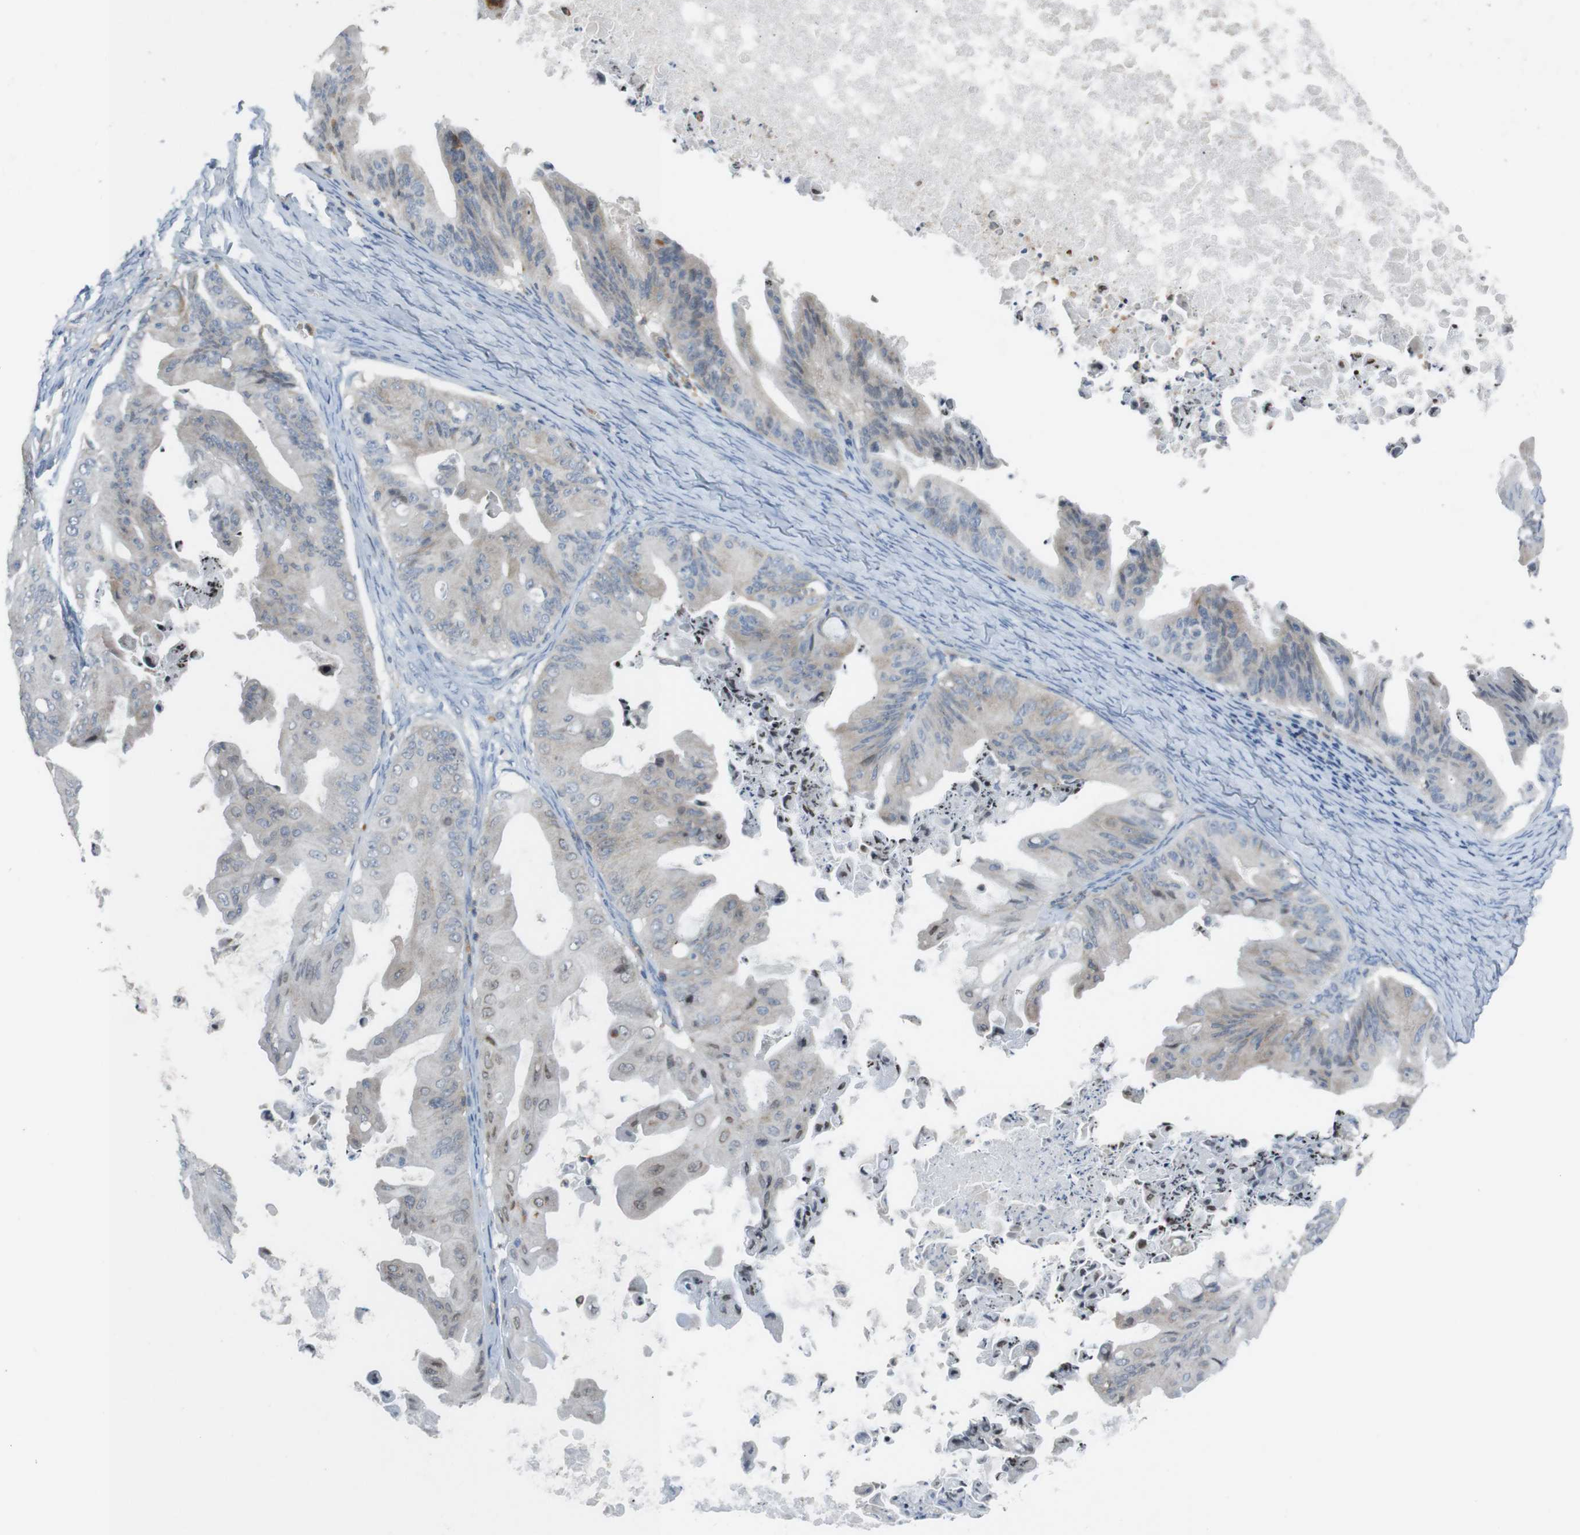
{"staining": {"intensity": "weak", "quantity": "<25%", "location": "nuclear"}, "tissue": "ovarian cancer", "cell_type": "Tumor cells", "image_type": "cancer", "snomed": [{"axis": "morphology", "description": "Cystadenocarcinoma, mucinous, NOS"}, {"axis": "topography", "description": "Ovary"}], "caption": "Tumor cells show no significant protein expression in ovarian cancer. (Immunohistochemistry (ihc), brightfield microscopy, high magnification).", "gene": "PCDH10", "patient": {"sex": "female", "age": 37}}